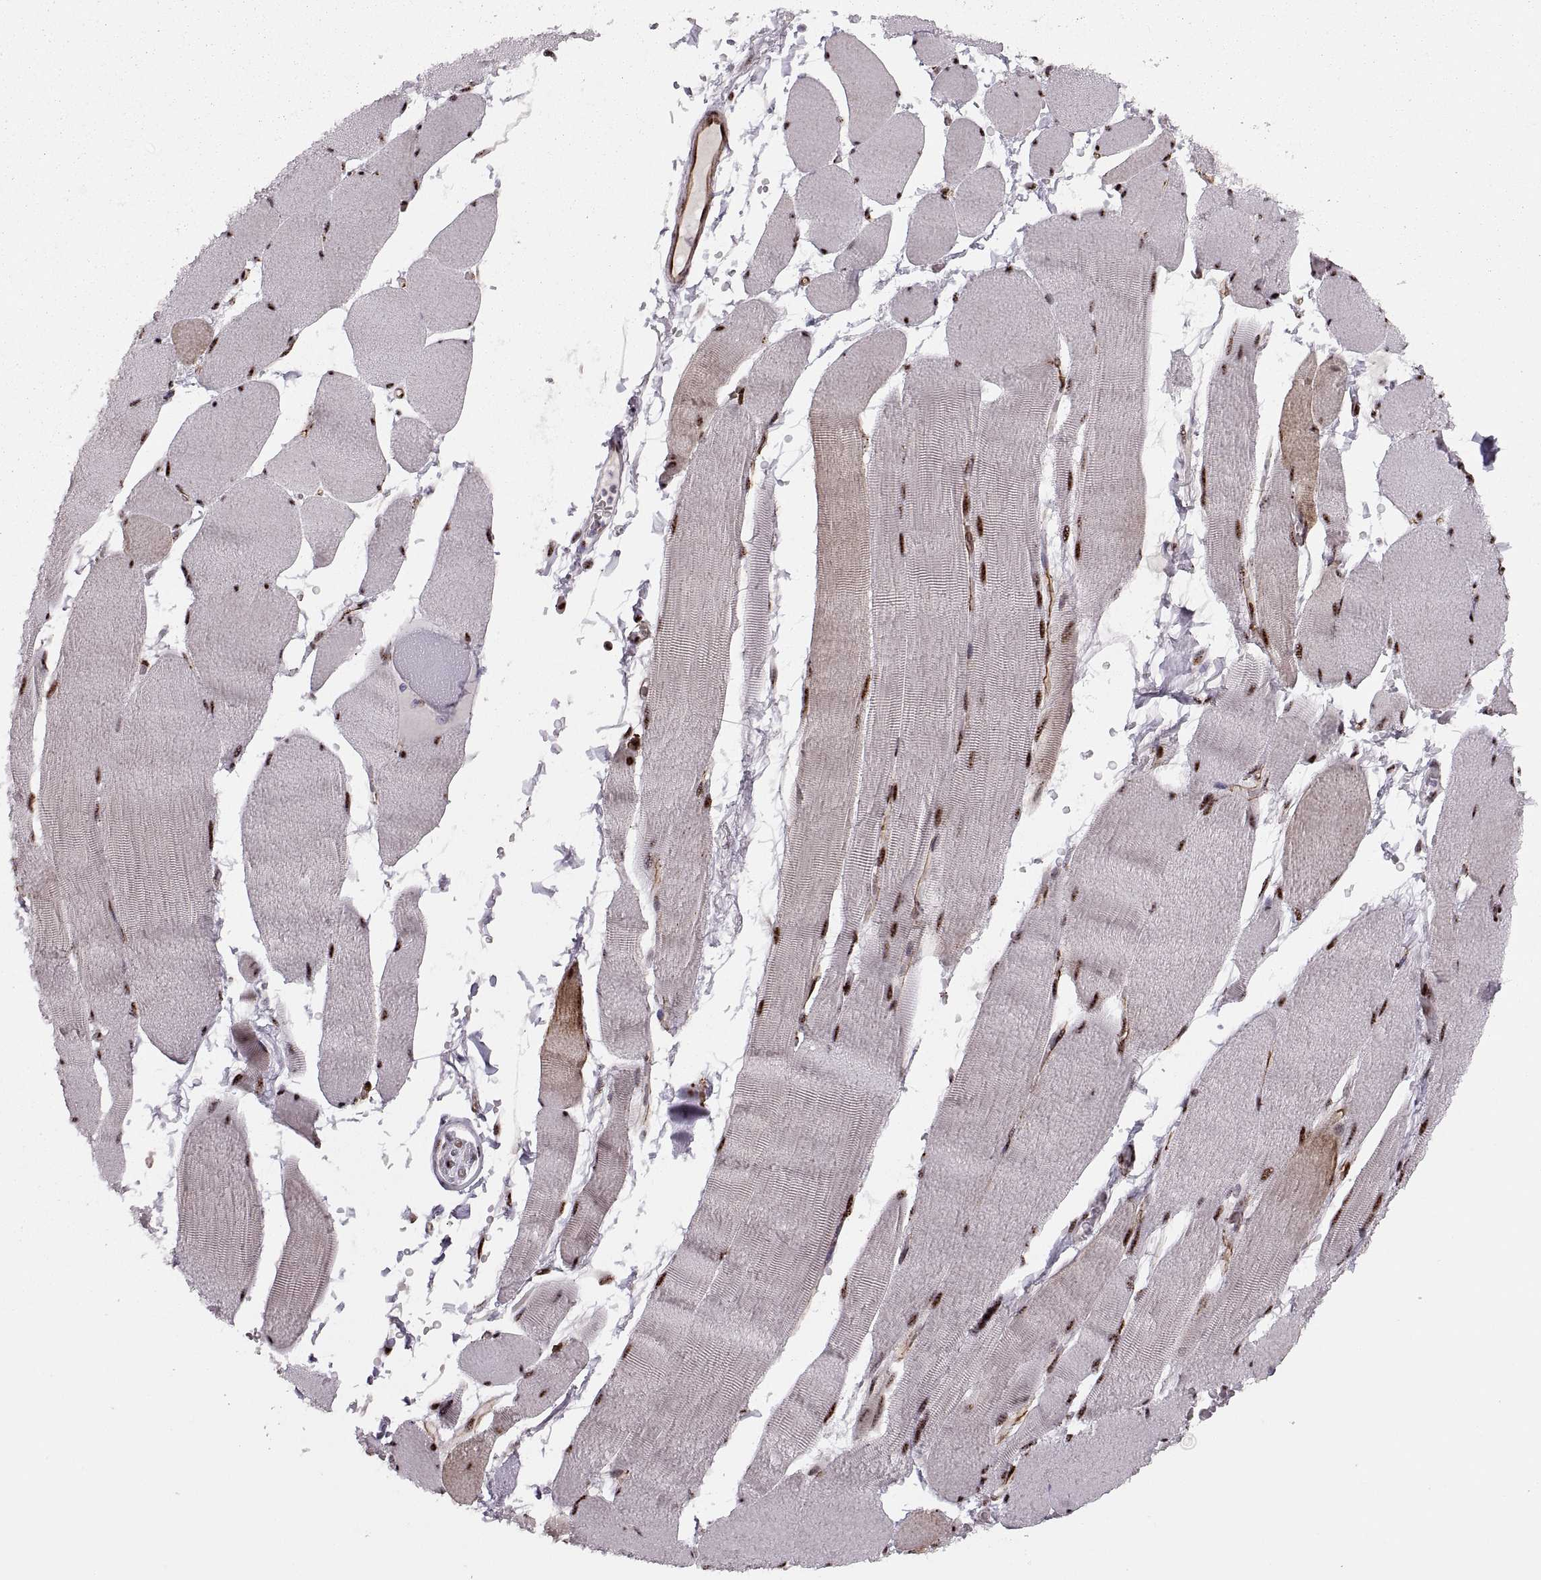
{"staining": {"intensity": "strong", "quantity": ">75%", "location": "nuclear"}, "tissue": "skeletal muscle", "cell_type": "Myocytes", "image_type": "normal", "snomed": [{"axis": "morphology", "description": "Normal tissue, NOS"}, {"axis": "topography", "description": "Skeletal muscle"}], "caption": "A photomicrograph of skeletal muscle stained for a protein reveals strong nuclear brown staining in myocytes. (Brightfield microscopy of DAB IHC at high magnification).", "gene": "ZCCHC17", "patient": {"sex": "male", "age": 56}}